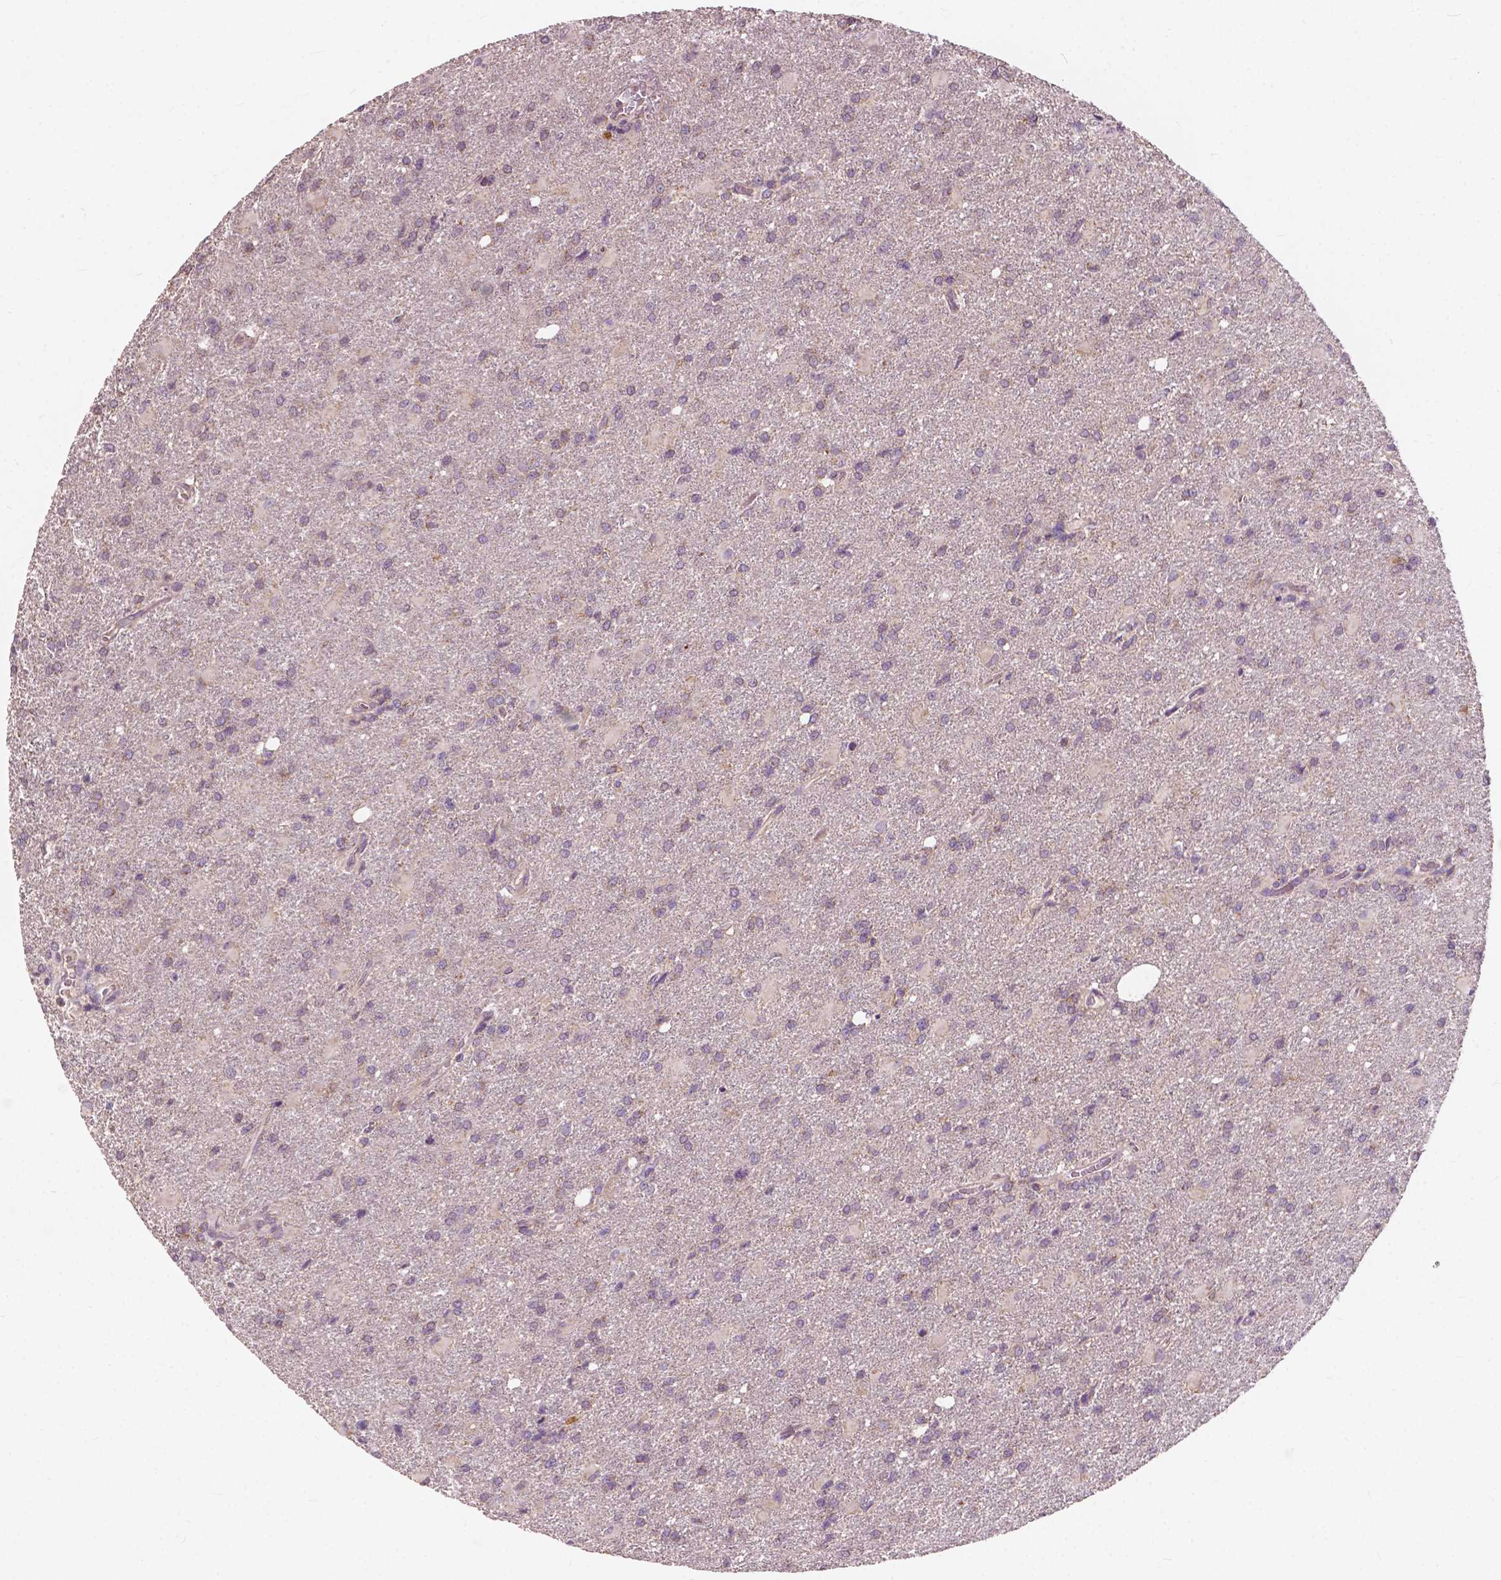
{"staining": {"intensity": "negative", "quantity": "none", "location": "none"}, "tissue": "glioma", "cell_type": "Tumor cells", "image_type": "cancer", "snomed": [{"axis": "morphology", "description": "Glioma, malignant, High grade"}, {"axis": "topography", "description": "Brain"}], "caption": "The image displays no significant expression in tumor cells of malignant high-grade glioma.", "gene": "NDUFA10", "patient": {"sex": "male", "age": 68}}